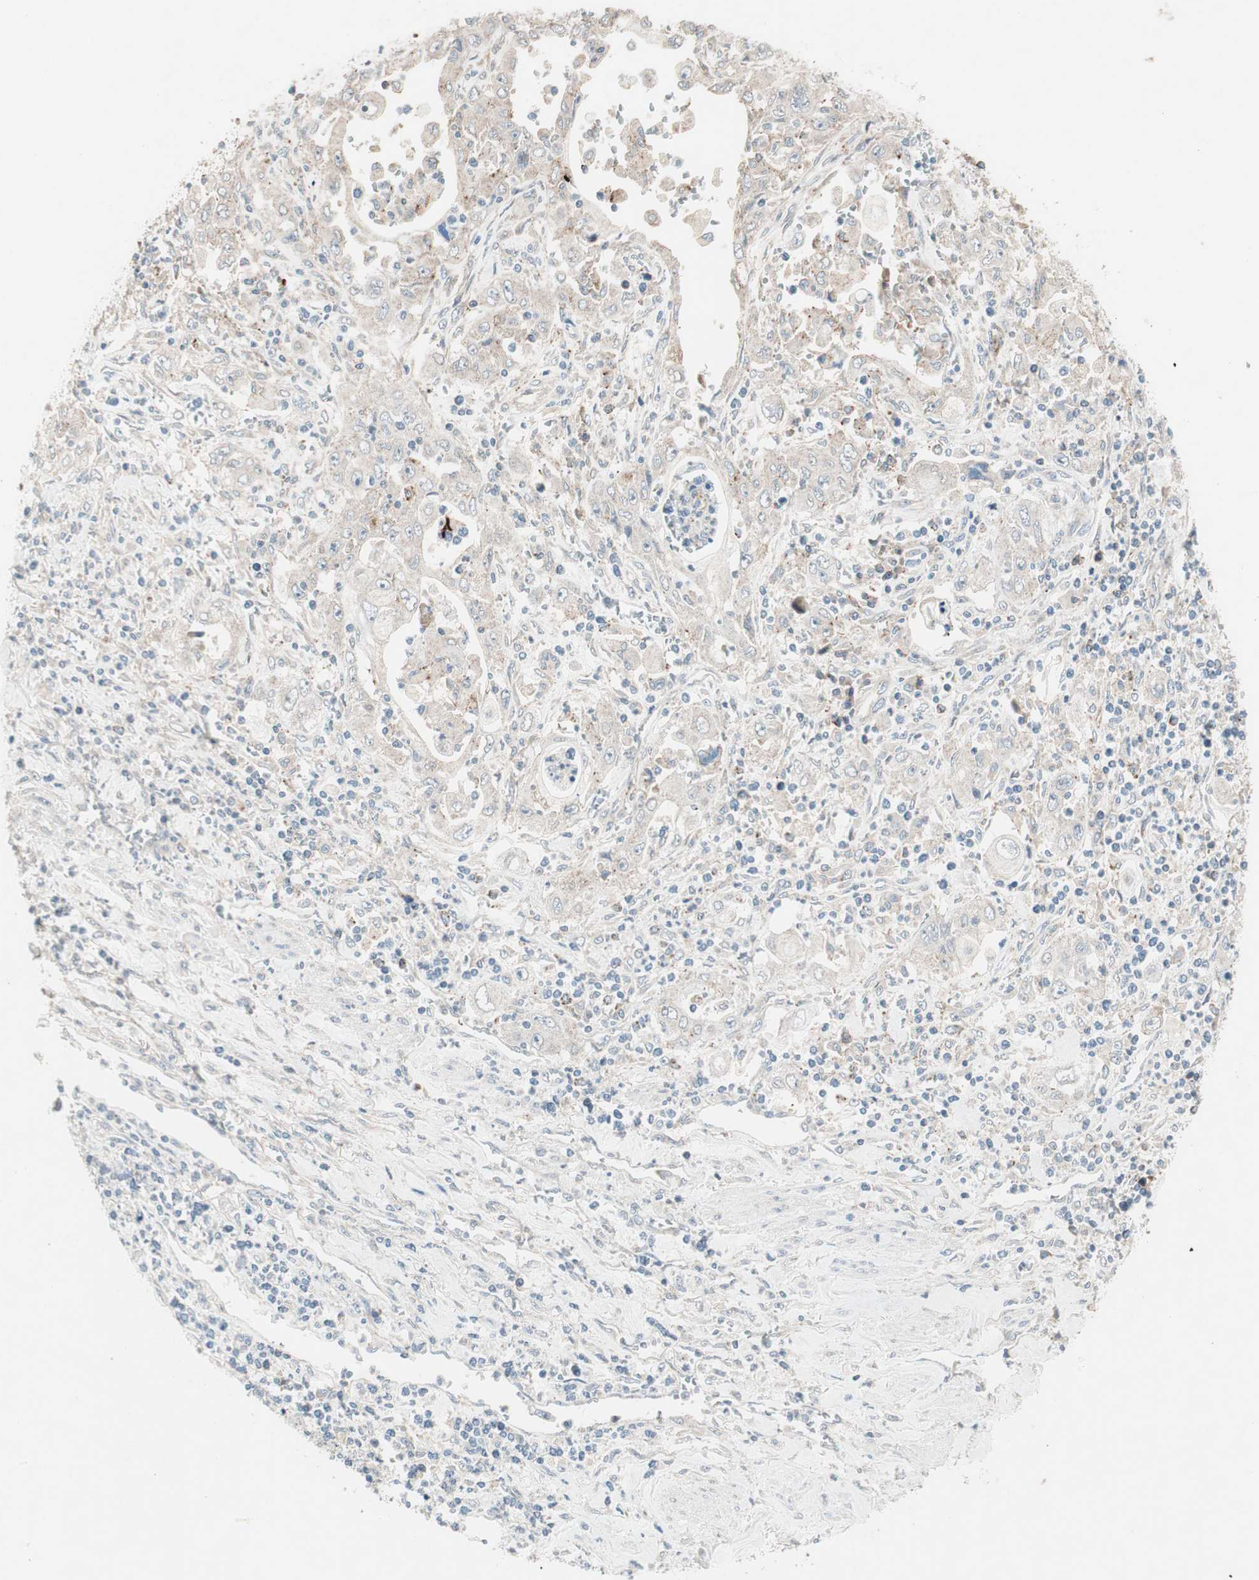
{"staining": {"intensity": "weak", "quantity": ">75%", "location": "cytoplasmic/membranous"}, "tissue": "pancreatic cancer", "cell_type": "Tumor cells", "image_type": "cancer", "snomed": [{"axis": "morphology", "description": "Adenocarcinoma, NOS"}, {"axis": "topography", "description": "Pancreas"}], "caption": "IHC image of neoplastic tissue: human adenocarcinoma (pancreatic) stained using immunohistochemistry exhibits low levels of weak protein expression localized specifically in the cytoplasmic/membranous of tumor cells, appearing as a cytoplasmic/membranous brown color.", "gene": "CCL14", "patient": {"sex": "male", "age": 70}}